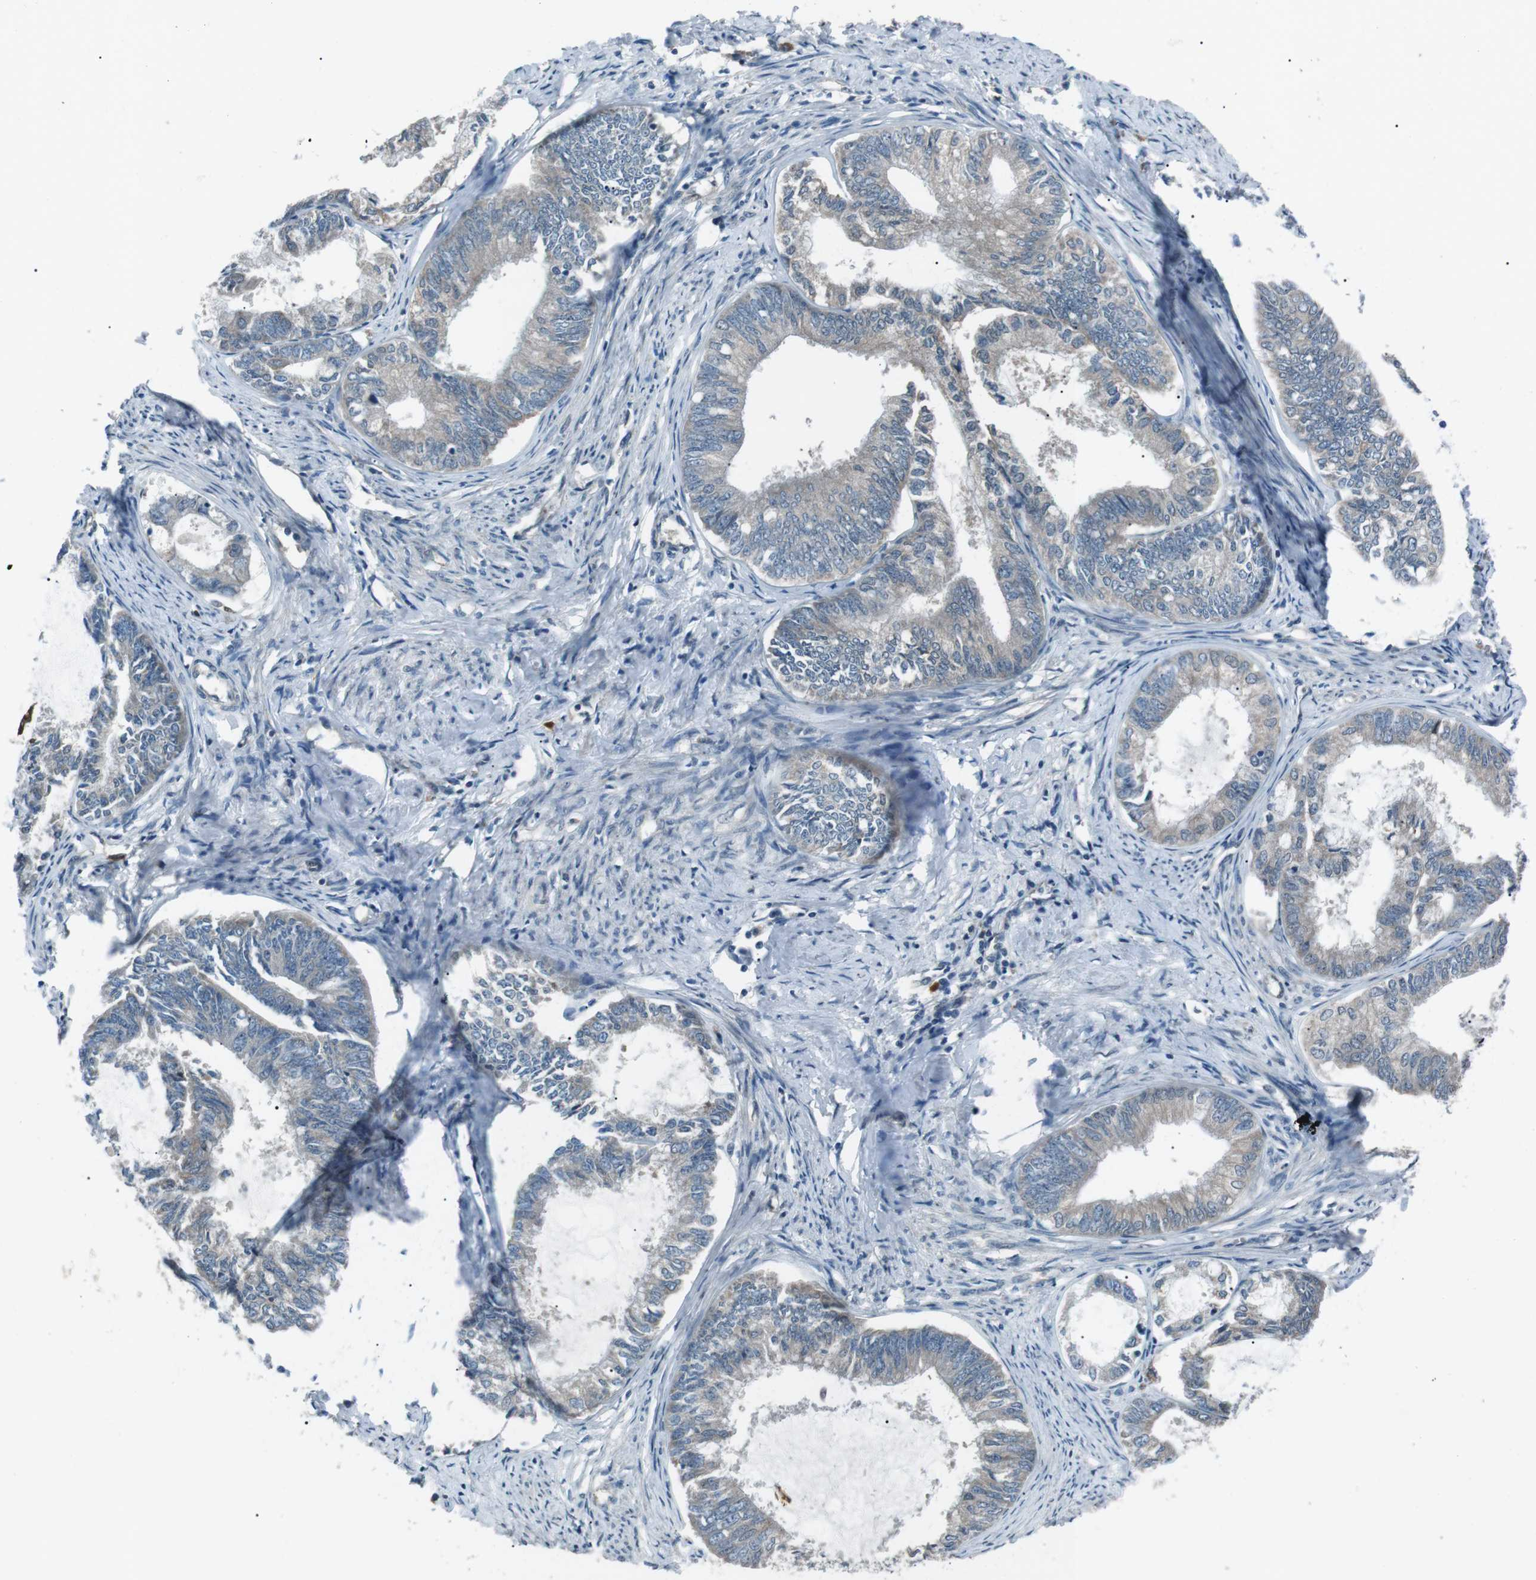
{"staining": {"intensity": "negative", "quantity": "none", "location": "none"}, "tissue": "endometrial cancer", "cell_type": "Tumor cells", "image_type": "cancer", "snomed": [{"axis": "morphology", "description": "Adenocarcinoma, NOS"}, {"axis": "topography", "description": "Endometrium"}], "caption": "Tumor cells show no significant protein positivity in adenocarcinoma (endometrial).", "gene": "LRIG2", "patient": {"sex": "female", "age": 86}}